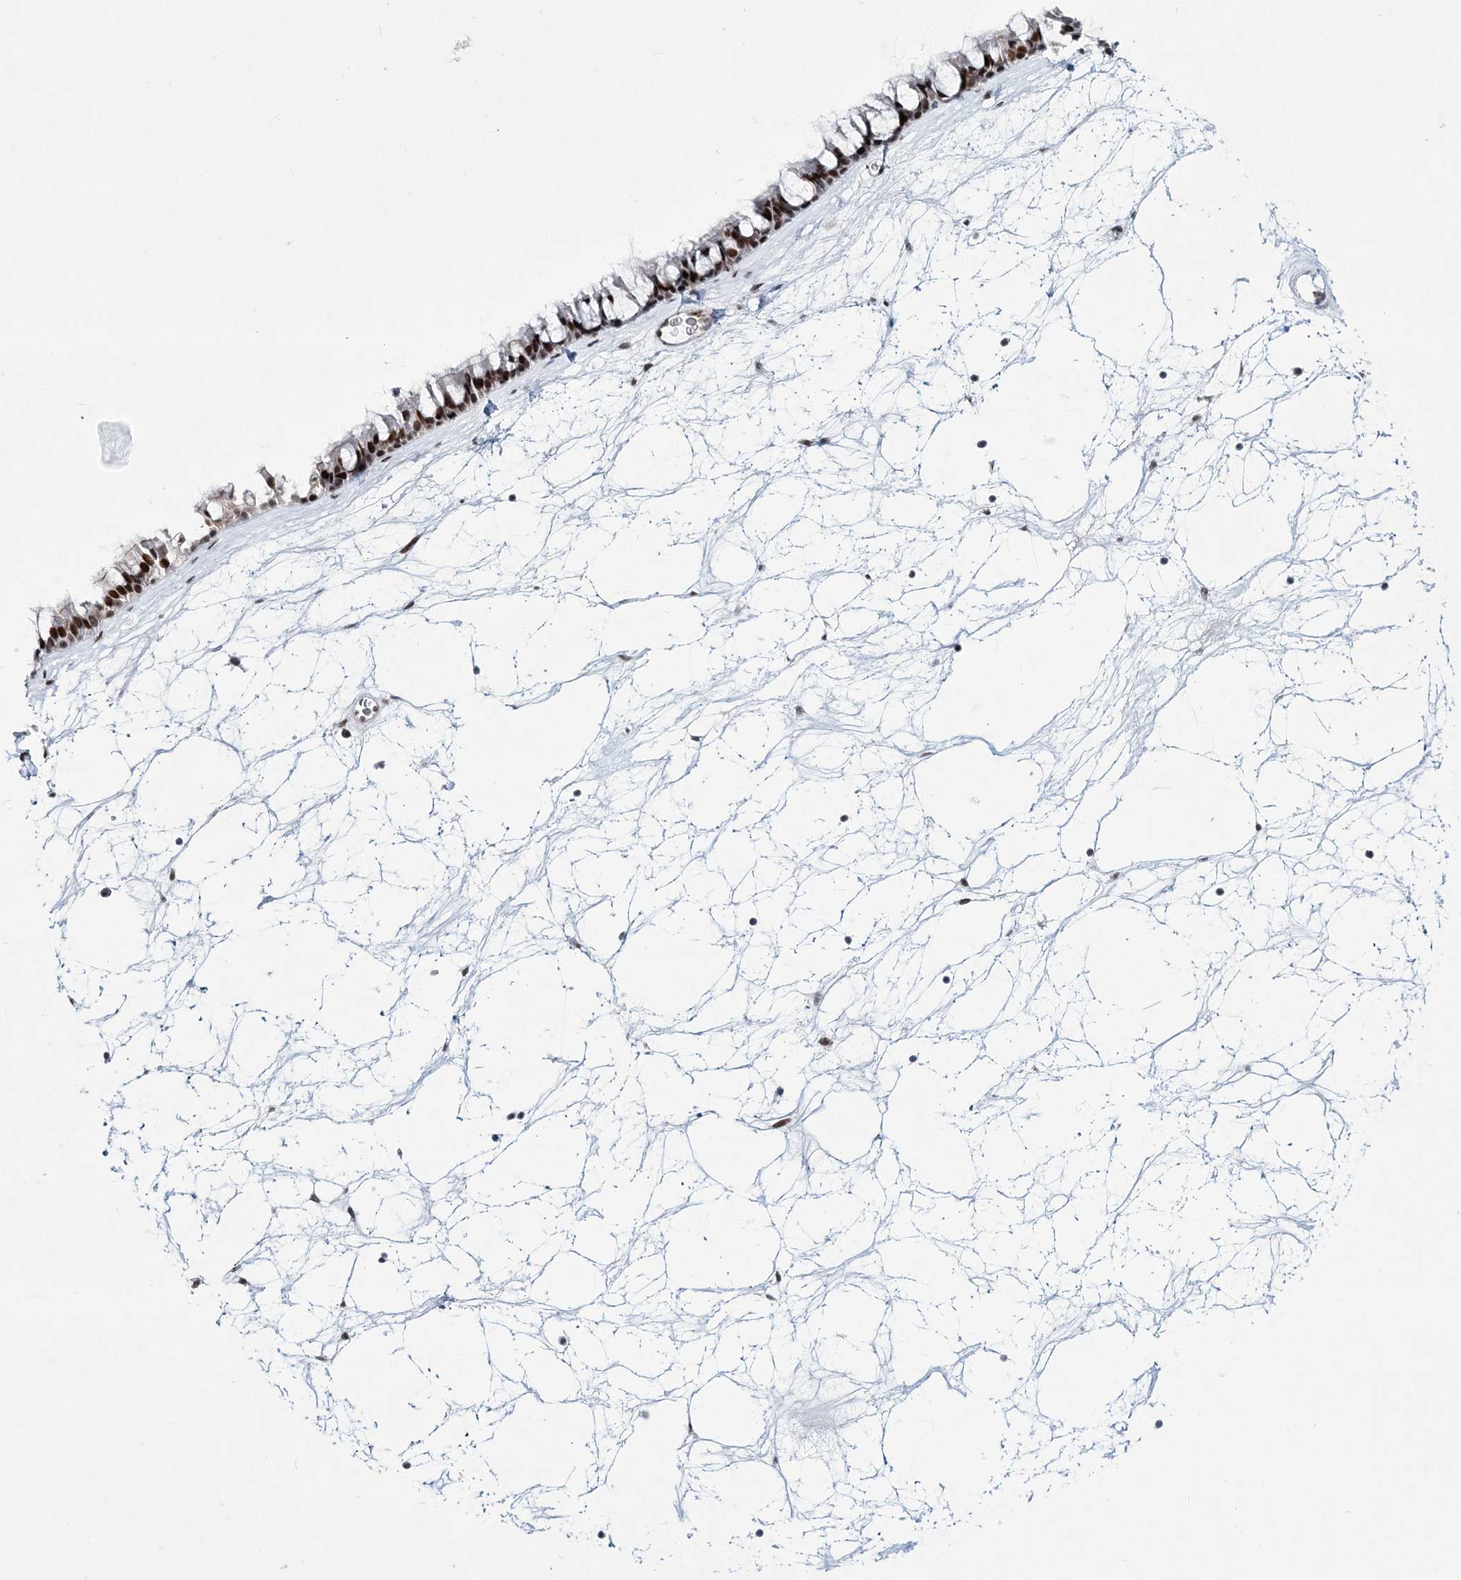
{"staining": {"intensity": "strong", "quantity": ">75%", "location": "nuclear"}, "tissue": "nasopharynx", "cell_type": "Respiratory epithelial cells", "image_type": "normal", "snomed": [{"axis": "morphology", "description": "Normal tissue, NOS"}, {"axis": "topography", "description": "Nasopharynx"}], "caption": "IHC image of unremarkable nasopharynx: human nasopharynx stained using IHC shows high levels of strong protein expression localized specifically in the nuclear of respiratory epithelial cells, appearing as a nuclear brown color.", "gene": "LRRFIP2", "patient": {"sex": "male", "age": 64}}